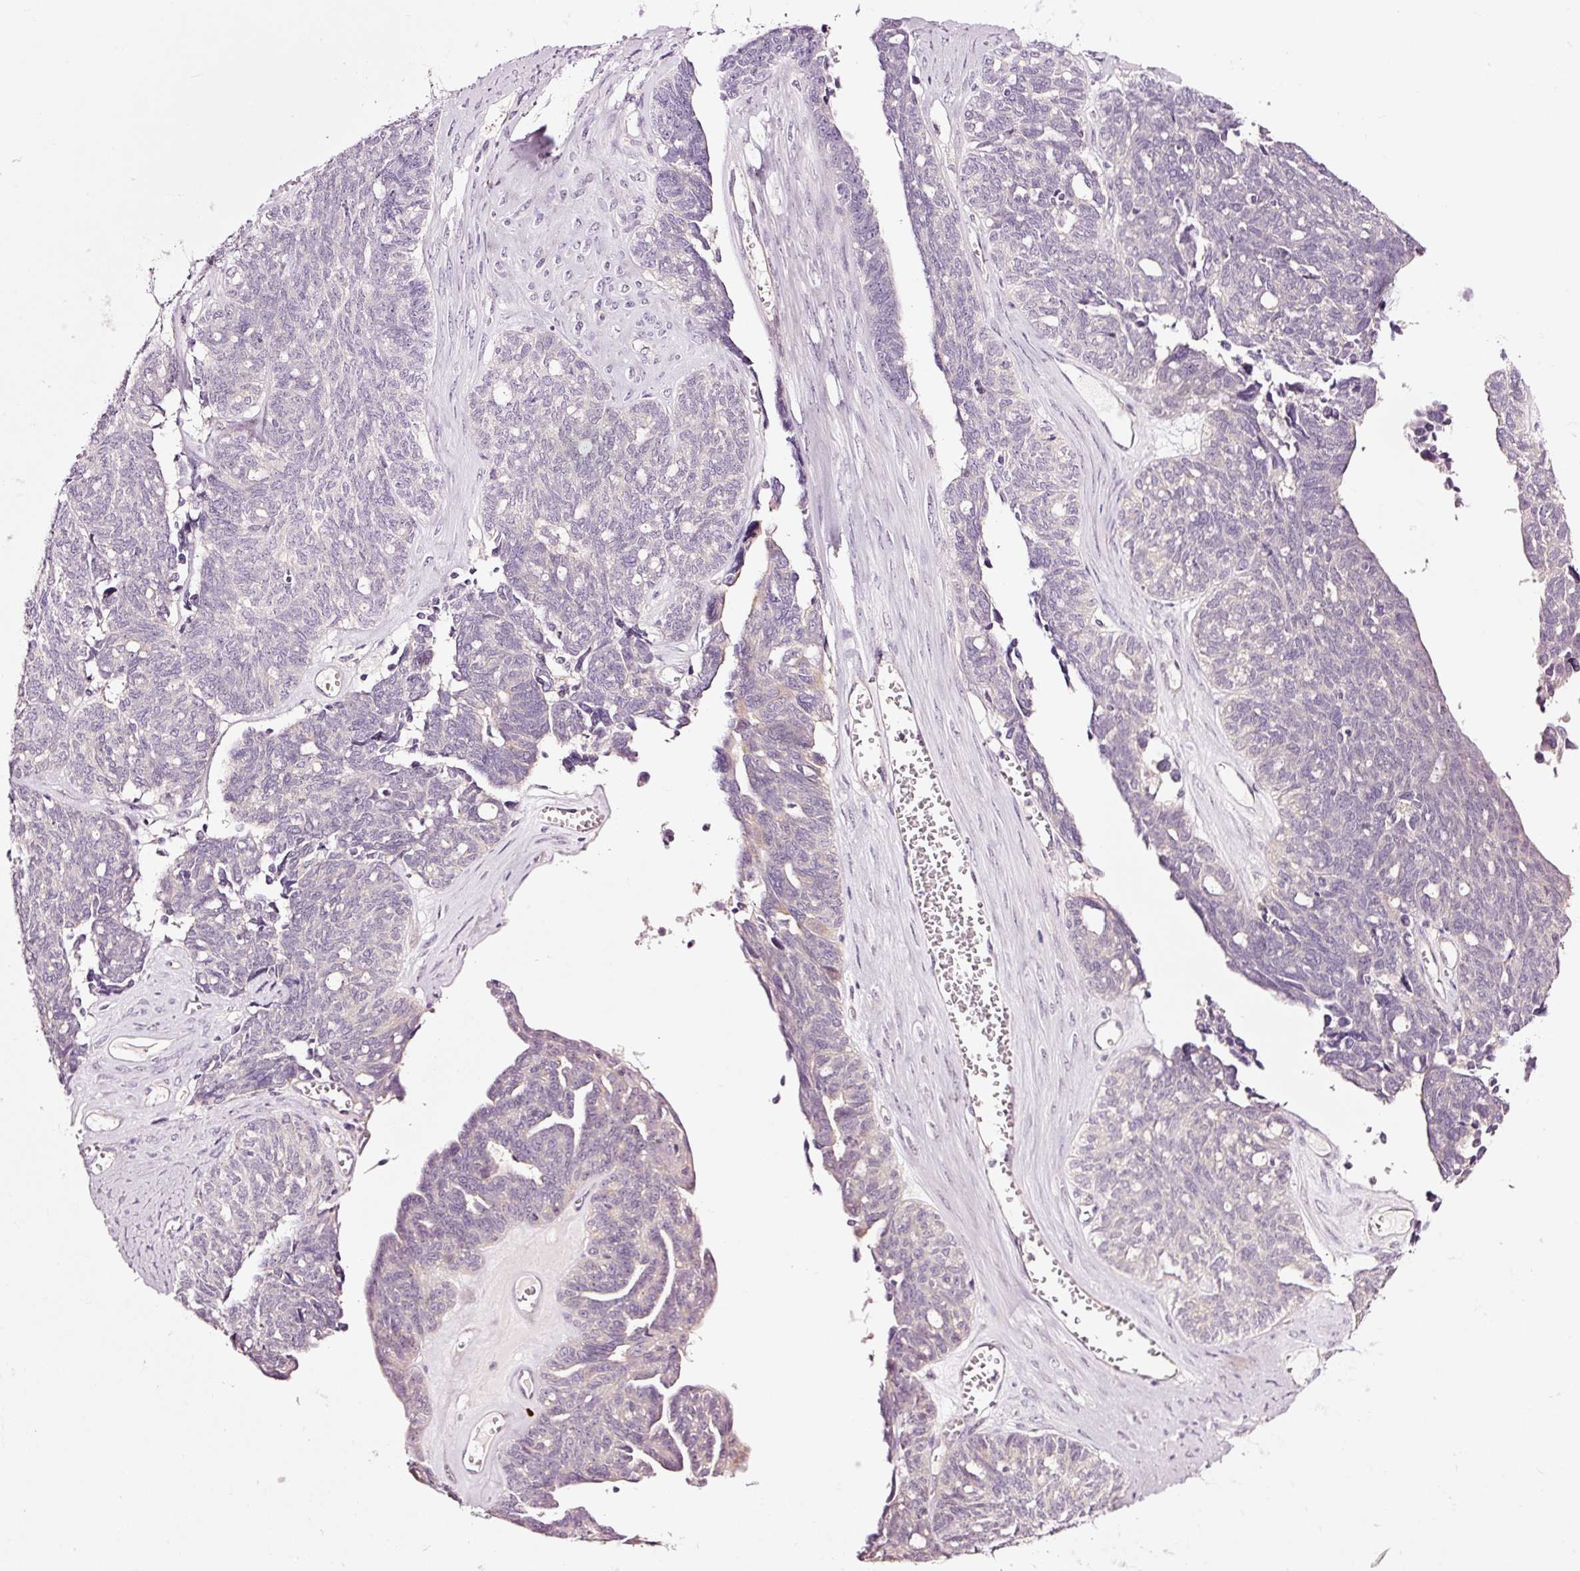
{"staining": {"intensity": "negative", "quantity": "none", "location": "none"}, "tissue": "ovarian cancer", "cell_type": "Tumor cells", "image_type": "cancer", "snomed": [{"axis": "morphology", "description": "Cystadenocarcinoma, serous, NOS"}, {"axis": "topography", "description": "Ovary"}], "caption": "The micrograph shows no staining of tumor cells in serous cystadenocarcinoma (ovarian). The staining is performed using DAB (3,3'-diaminobenzidine) brown chromogen with nuclei counter-stained in using hematoxylin.", "gene": "UTP14A", "patient": {"sex": "female", "age": 79}}